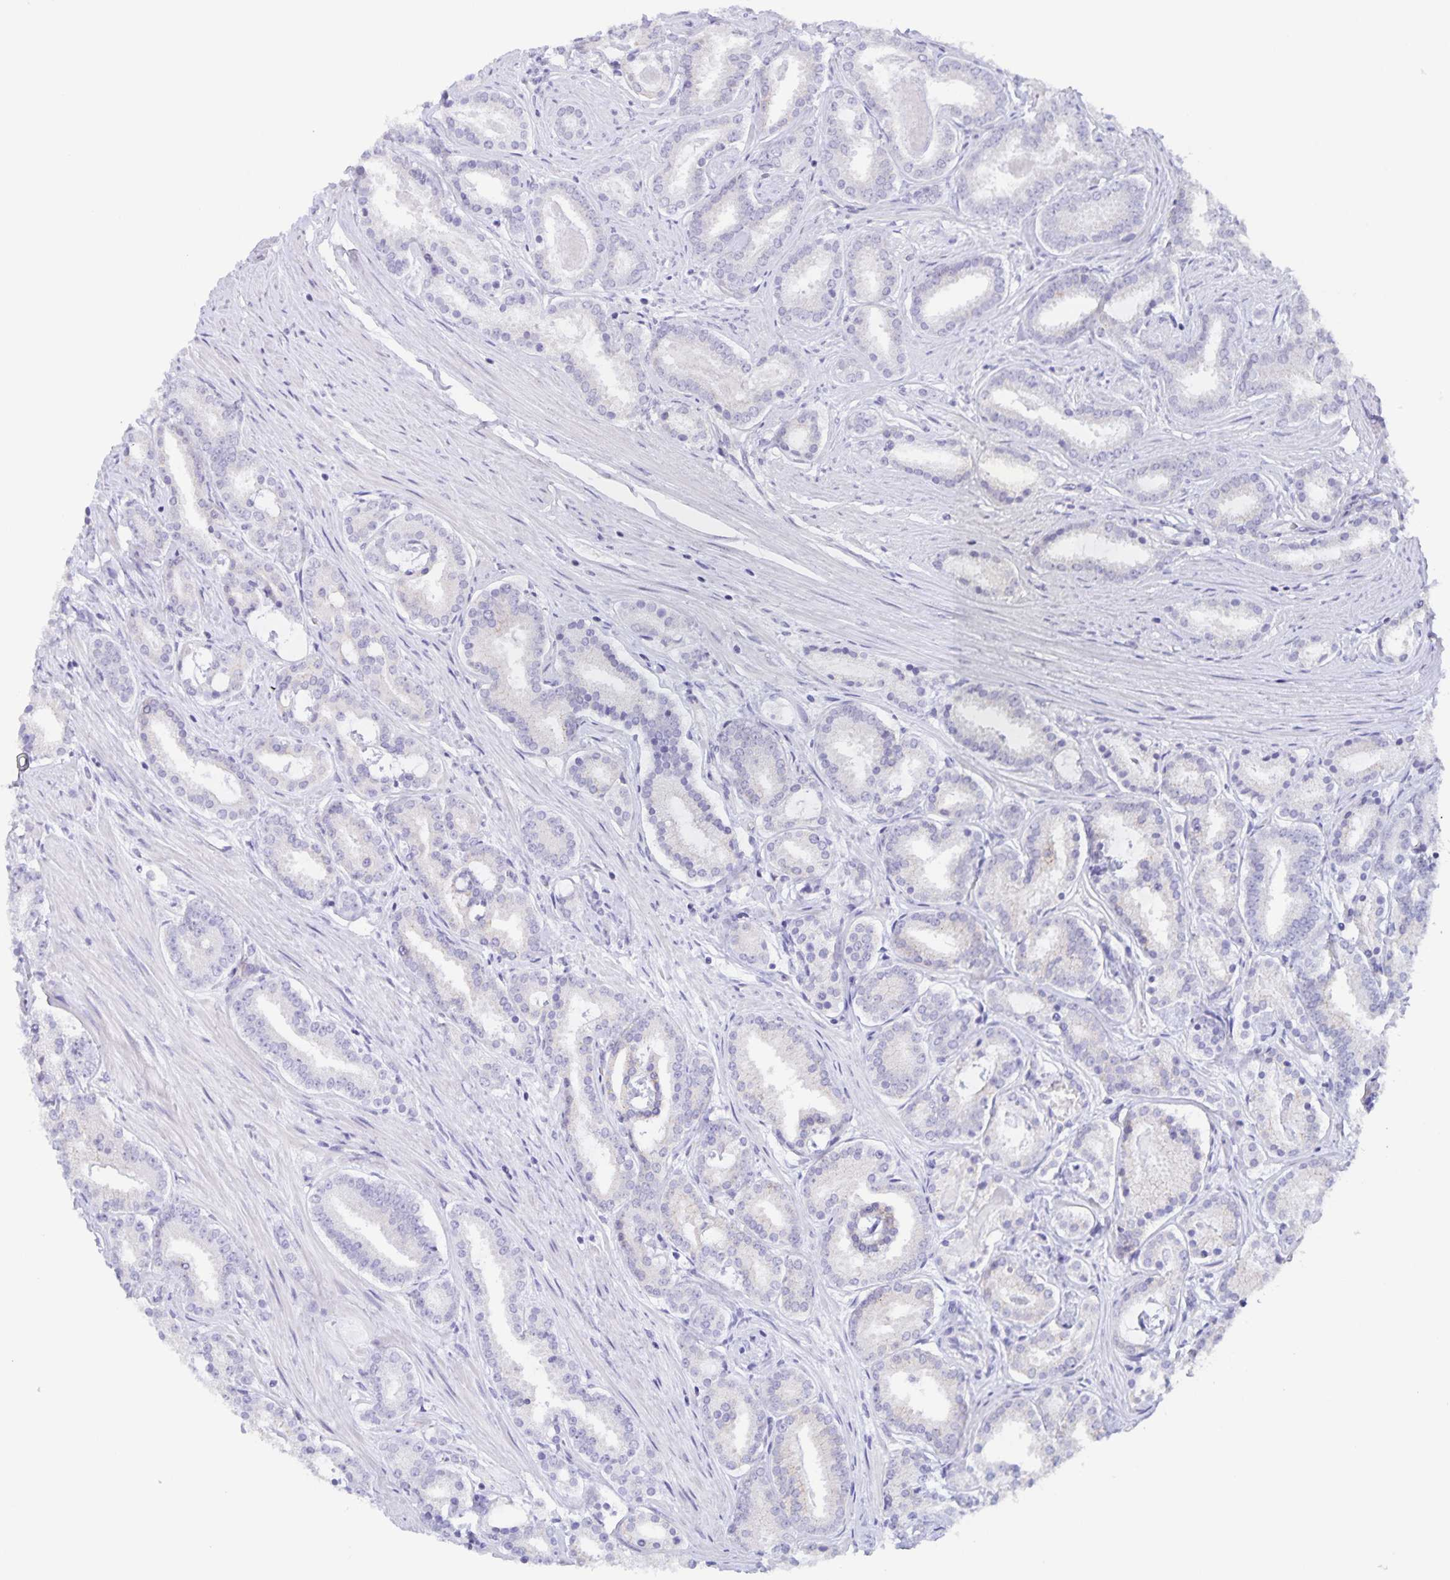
{"staining": {"intensity": "negative", "quantity": "none", "location": "none"}, "tissue": "prostate cancer", "cell_type": "Tumor cells", "image_type": "cancer", "snomed": [{"axis": "morphology", "description": "Adenocarcinoma, High grade"}, {"axis": "topography", "description": "Prostate"}], "caption": "This is an immunohistochemistry image of prostate adenocarcinoma (high-grade). There is no expression in tumor cells.", "gene": "AQP4", "patient": {"sex": "male", "age": 63}}